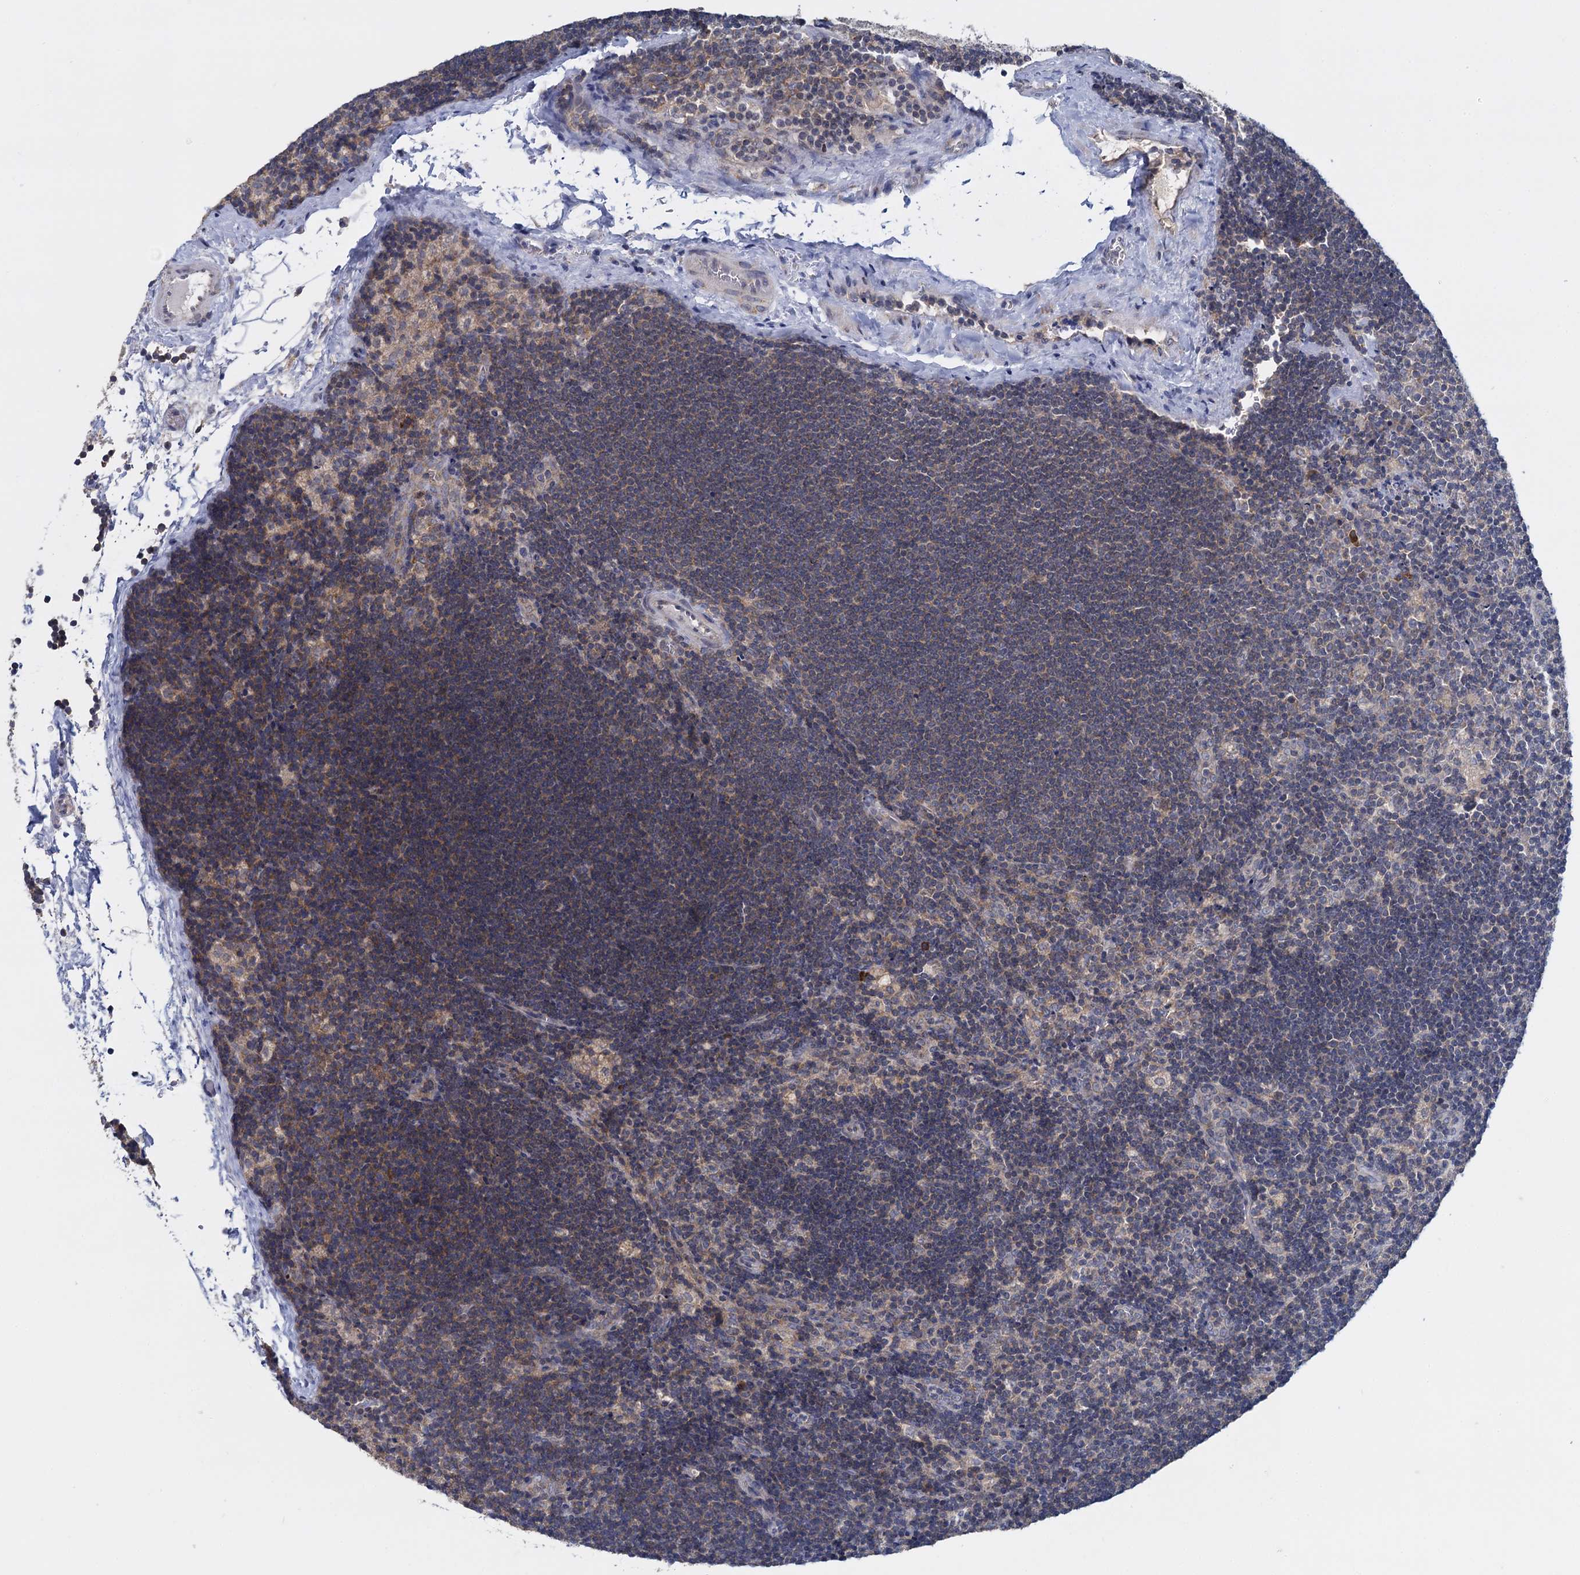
{"staining": {"intensity": "negative", "quantity": "none", "location": "none"}, "tissue": "lymph node", "cell_type": "Germinal center cells", "image_type": "normal", "snomed": [{"axis": "morphology", "description": "Normal tissue, NOS"}, {"axis": "topography", "description": "Lymph node"}], "caption": "Immunohistochemical staining of normal human lymph node demonstrates no significant staining in germinal center cells. (DAB (3,3'-diaminobenzidine) immunohistochemistry, high magnification).", "gene": "GSTM2", "patient": {"sex": "male", "age": 24}}